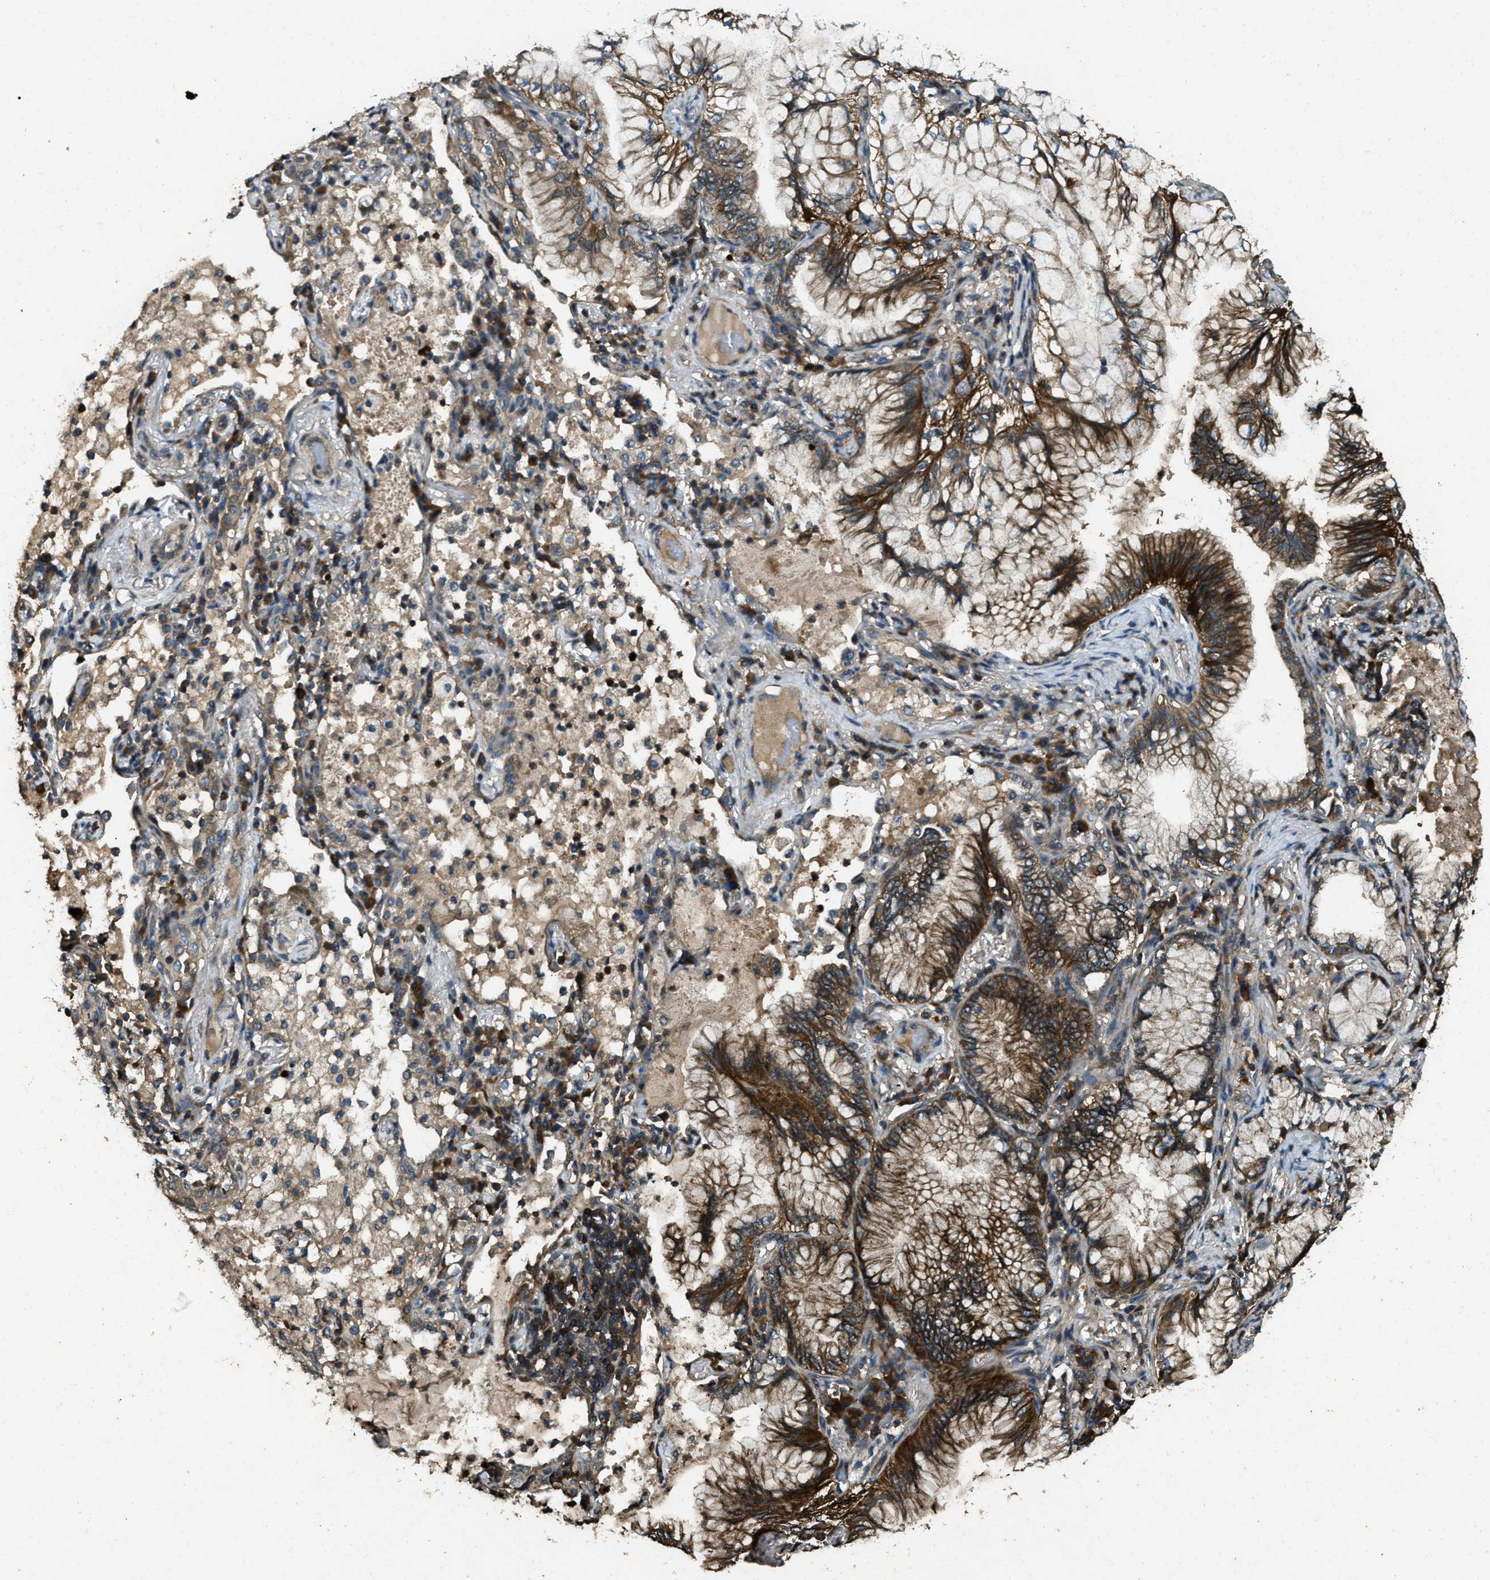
{"staining": {"intensity": "strong", "quantity": ">75%", "location": "cytoplasmic/membranous"}, "tissue": "lung cancer", "cell_type": "Tumor cells", "image_type": "cancer", "snomed": [{"axis": "morphology", "description": "Adenocarcinoma, NOS"}, {"axis": "topography", "description": "Lung"}], "caption": "A high amount of strong cytoplasmic/membranous staining is appreciated in about >75% of tumor cells in lung adenocarcinoma tissue.", "gene": "ATP8B1", "patient": {"sex": "female", "age": 70}}